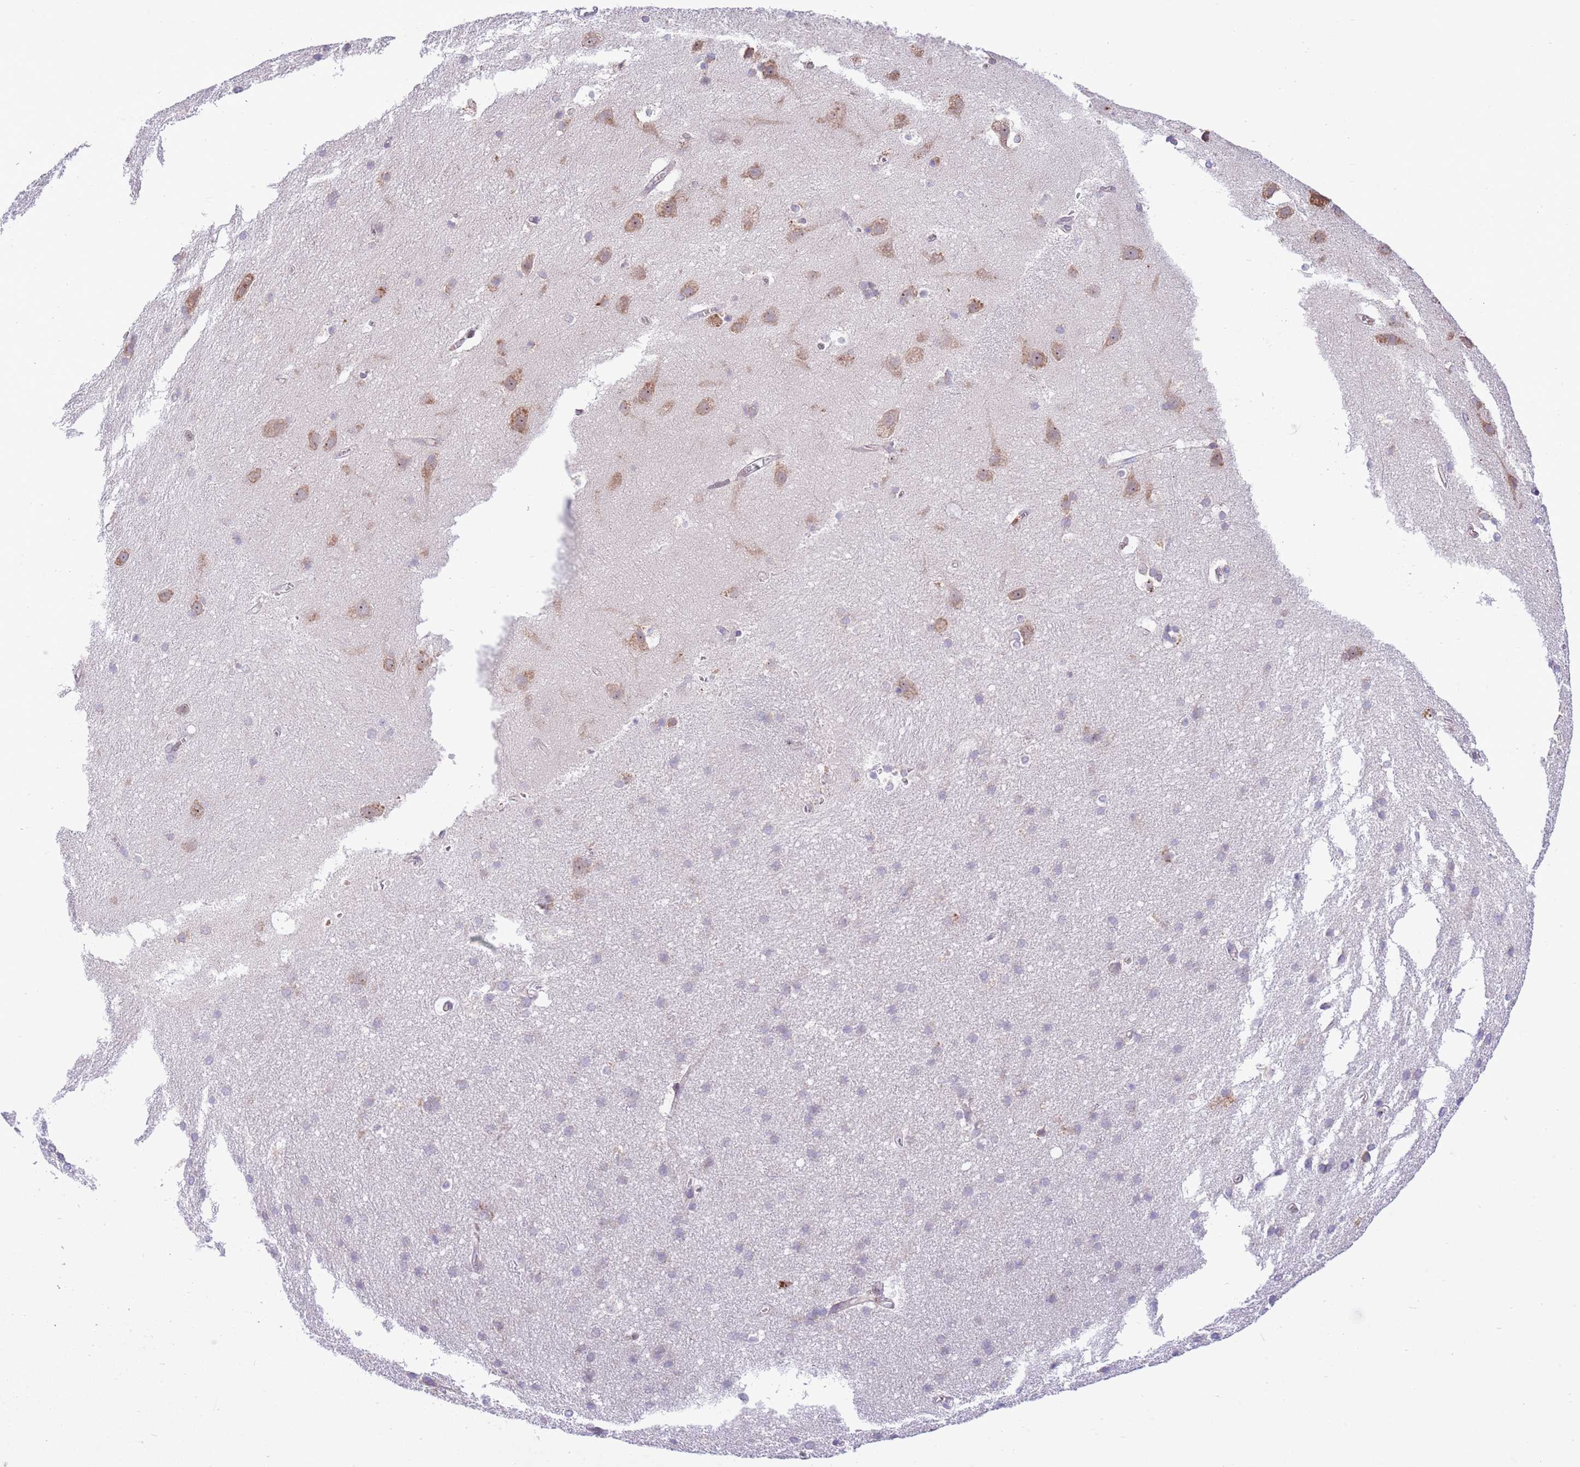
{"staining": {"intensity": "negative", "quantity": "none", "location": "none"}, "tissue": "cerebral cortex", "cell_type": "Endothelial cells", "image_type": "normal", "snomed": [{"axis": "morphology", "description": "Normal tissue, NOS"}, {"axis": "topography", "description": "Cerebral cortex"}], "caption": "The micrograph displays no significant expression in endothelial cells of cerebral cortex. (IHC, brightfield microscopy, high magnification).", "gene": "DAND5", "patient": {"sex": "male", "age": 54}}